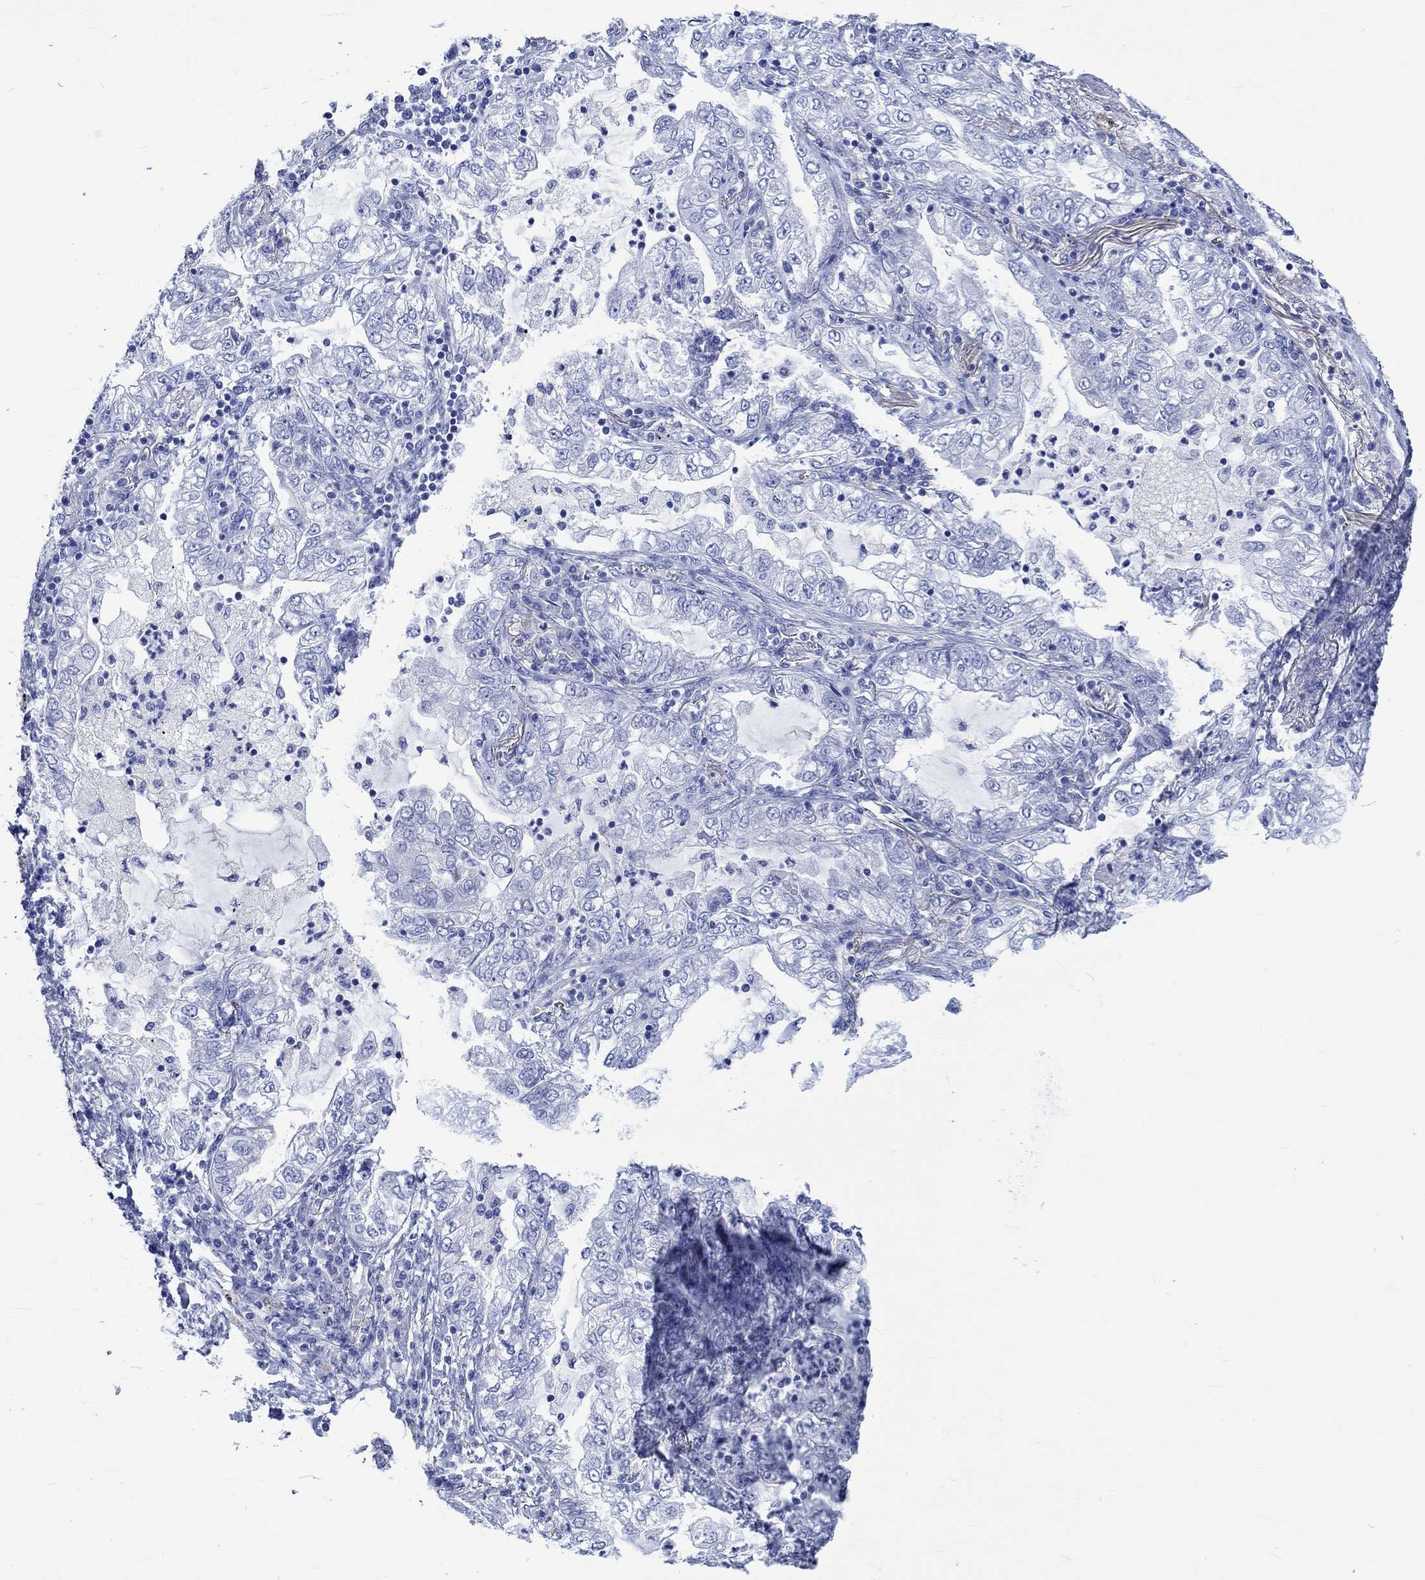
{"staining": {"intensity": "negative", "quantity": "none", "location": "none"}, "tissue": "lung cancer", "cell_type": "Tumor cells", "image_type": "cancer", "snomed": [{"axis": "morphology", "description": "Adenocarcinoma, NOS"}, {"axis": "topography", "description": "Lung"}], "caption": "Human adenocarcinoma (lung) stained for a protein using IHC exhibits no expression in tumor cells.", "gene": "KLHL33", "patient": {"sex": "female", "age": 73}}